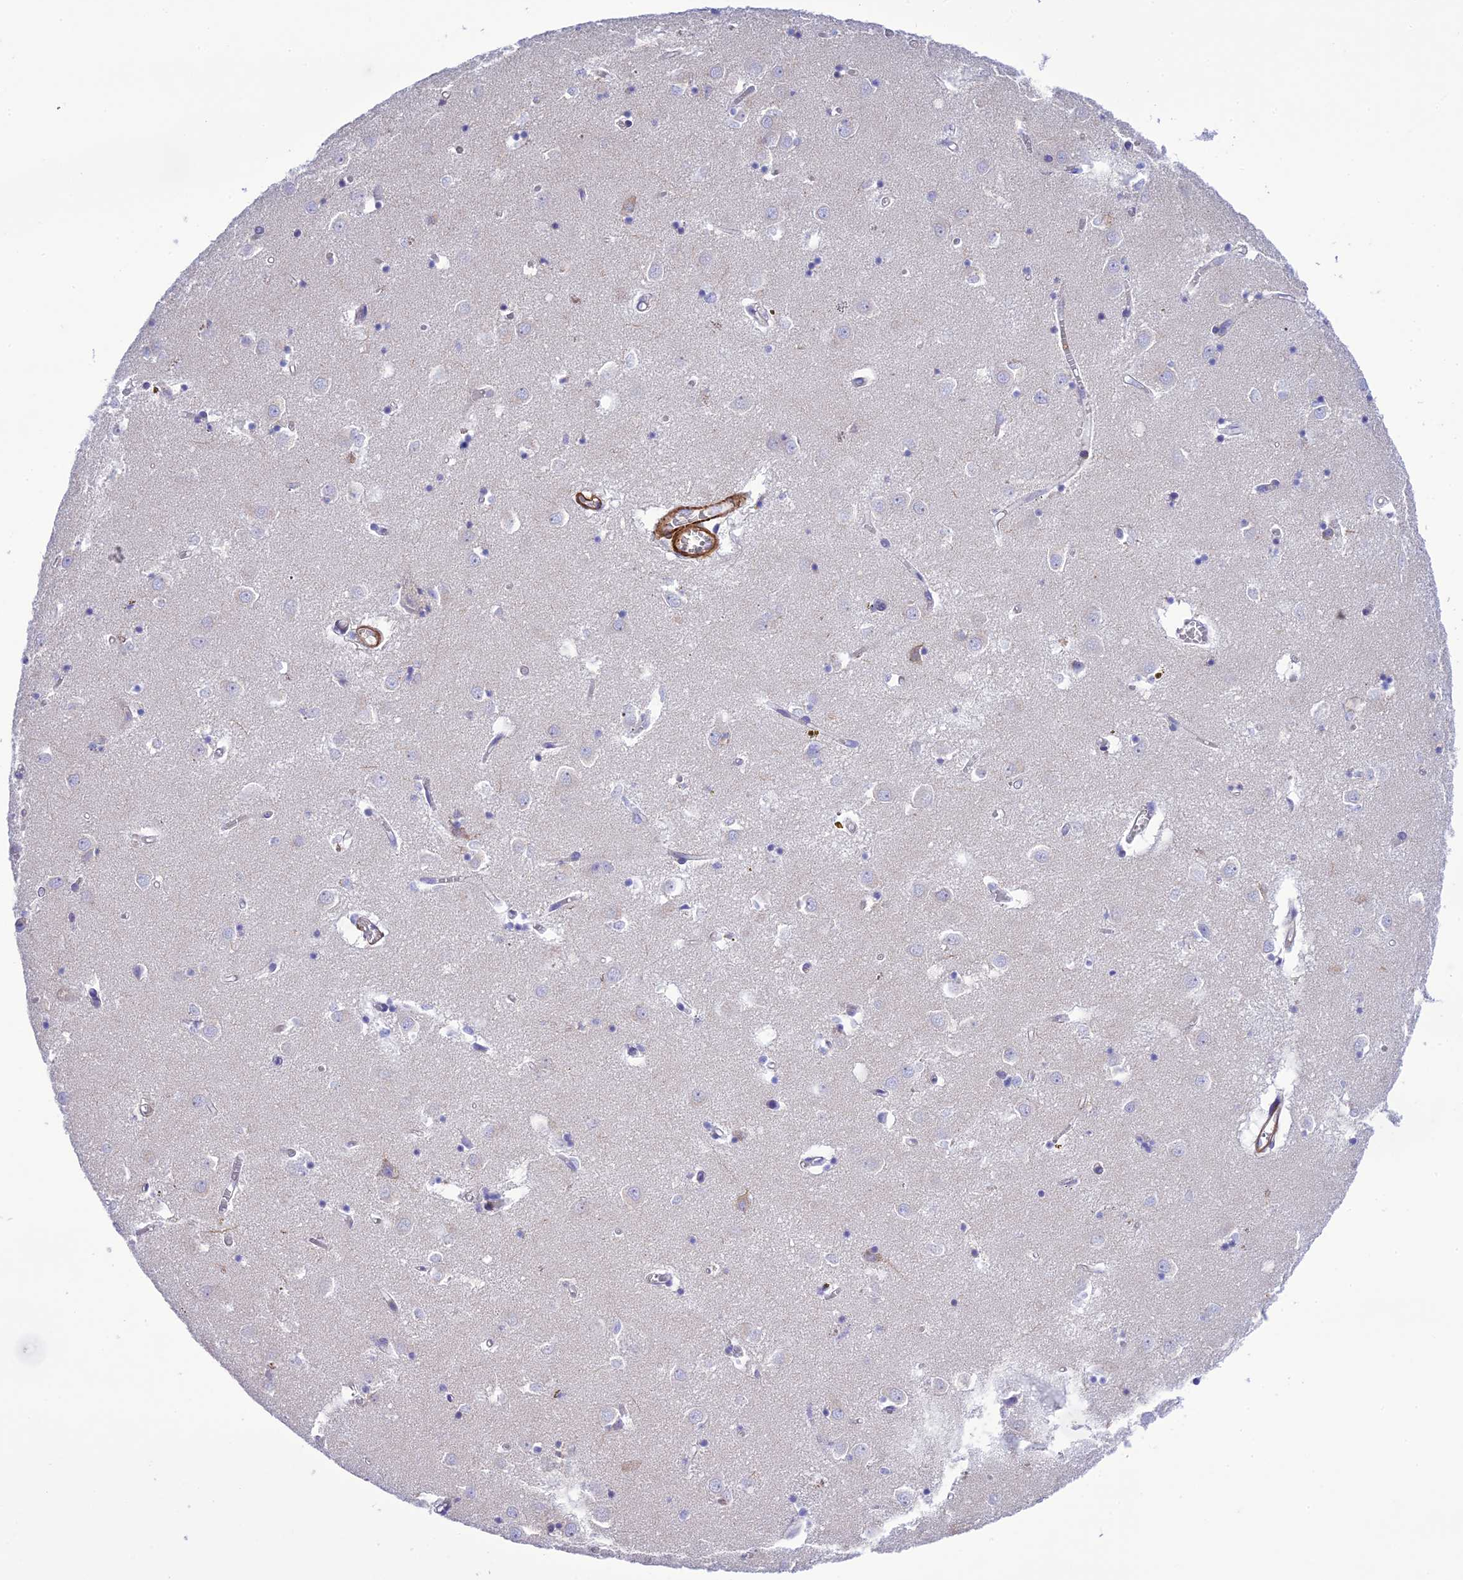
{"staining": {"intensity": "negative", "quantity": "none", "location": "none"}, "tissue": "caudate", "cell_type": "Glial cells", "image_type": "normal", "snomed": [{"axis": "morphology", "description": "Normal tissue, NOS"}, {"axis": "topography", "description": "Lateral ventricle wall"}], "caption": "Immunohistochemistry histopathology image of benign caudate stained for a protein (brown), which demonstrates no positivity in glial cells. Nuclei are stained in blue.", "gene": "FRA10AC1", "patient": {"sex": "male", "age": 70}}